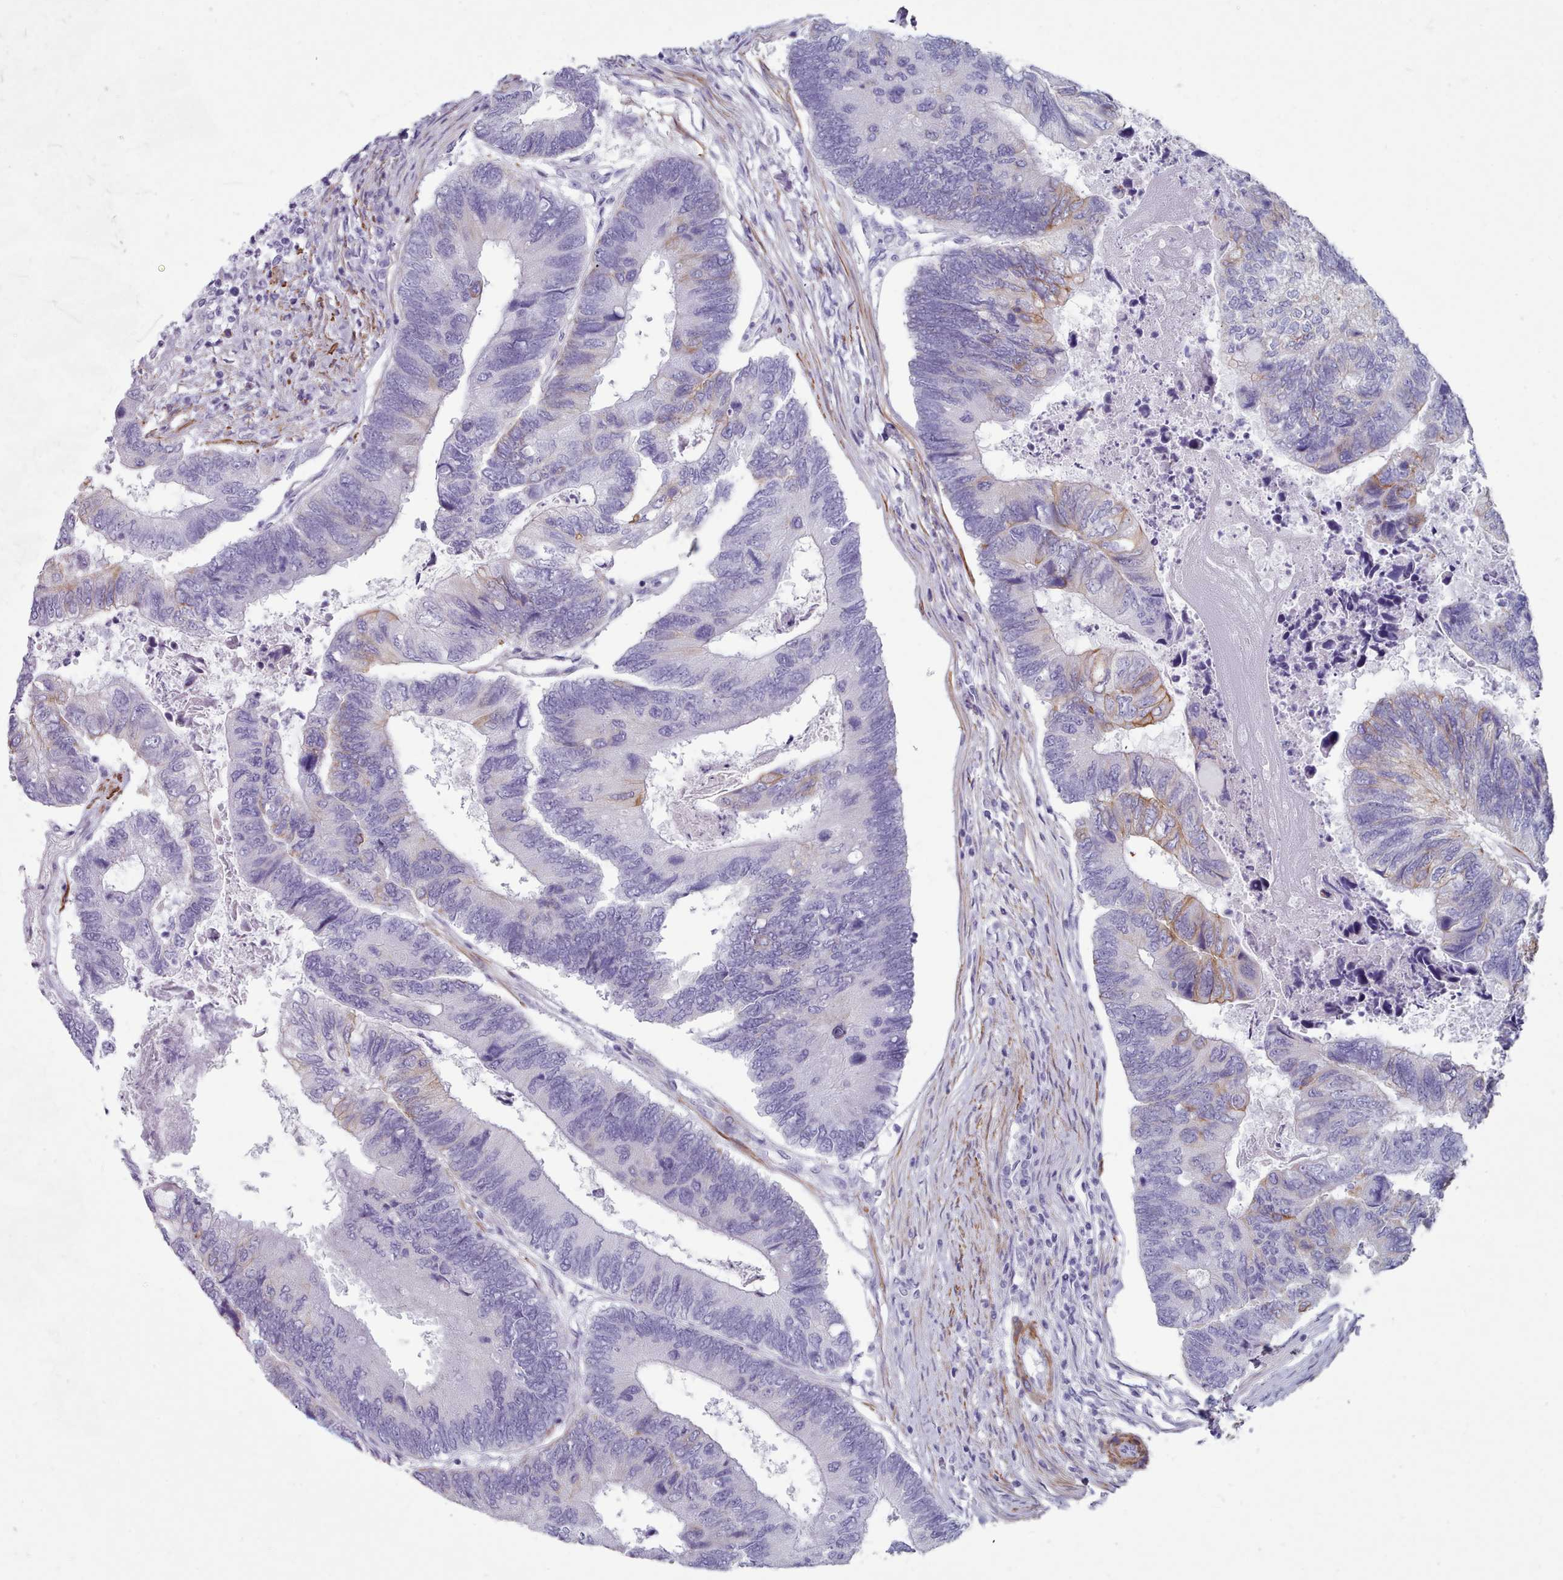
{"staining": {"intensity": "moderate", "quantity": "<25%", "location": "cytoplasmic/membranous"}, "tissue": "colorectal cancer", "cell_type": "Tumor cells", "image_type": "cancer", "snomed": [{"axis": "morphology", "description": "Adenocarcinoma, NOS"}, {"axis": "topography", "description": "Colon"}], "caption": "A low amount of moderate cytoplasmic/membranous positivity is seen in about <25% of tumor cells in colorectal adenocarcinoma tissue.", "gene": "FPGS", "patient": {"sex": "female", "age": 67}}